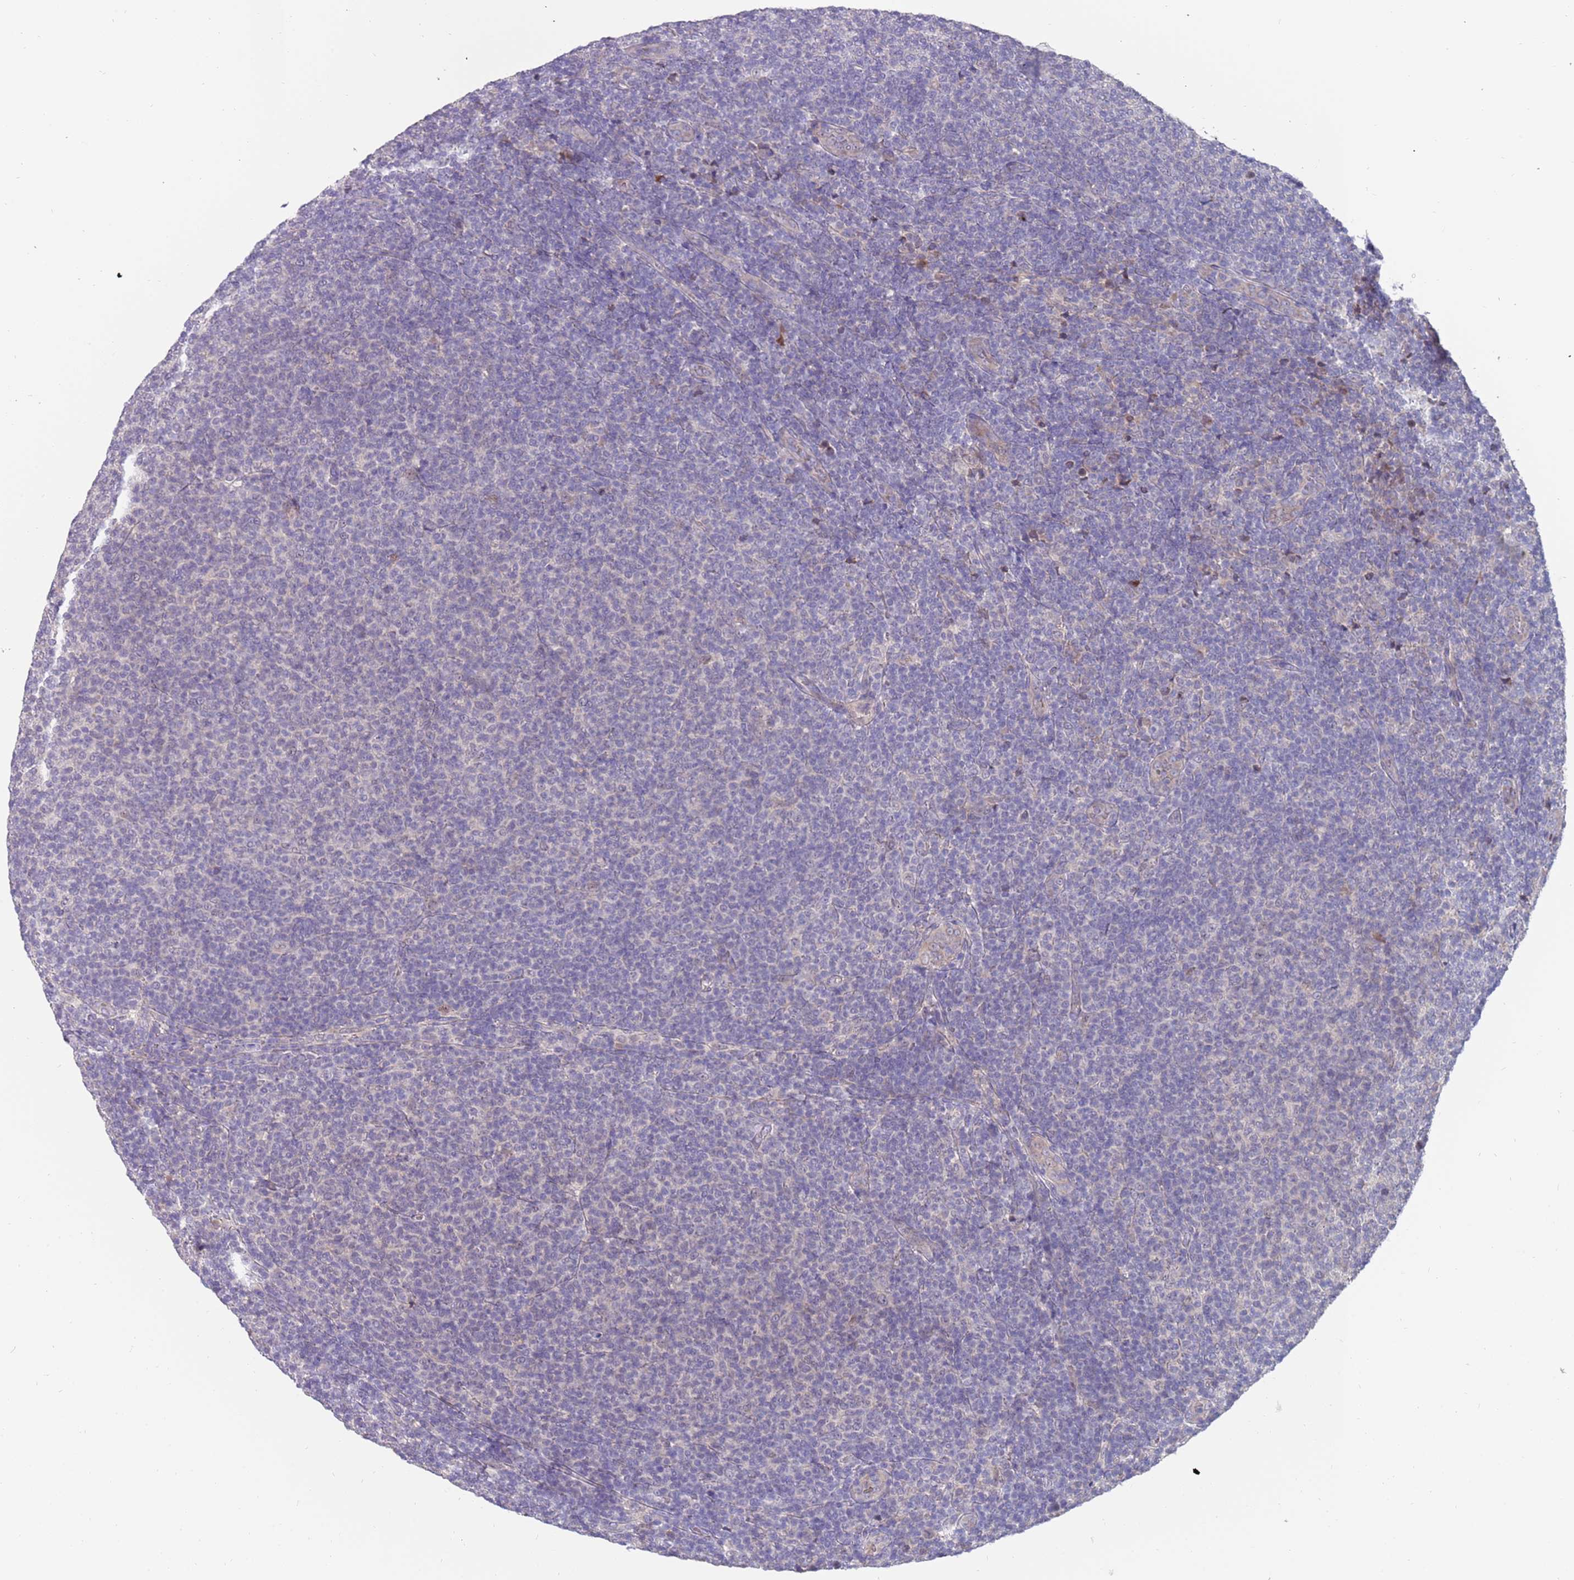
{"staining": {"intensity": "negative", "quantity": "none", "location": "none"}, "tissue": "lymphoma", "cell_type": "Tumor cells", "image_type": "cancer", "snomed": [{"axis": "morphology", "description": "Malignant lymphoma, non-Hodgkin's type, Low grade"}, {"axis": "topography", "description": "Lymph node"}], "caption": "An image of human lymphoma is negative for staining in tumor cells.", "gene": "ZNF746", "patient": {"sex": "male", "age": 66}}